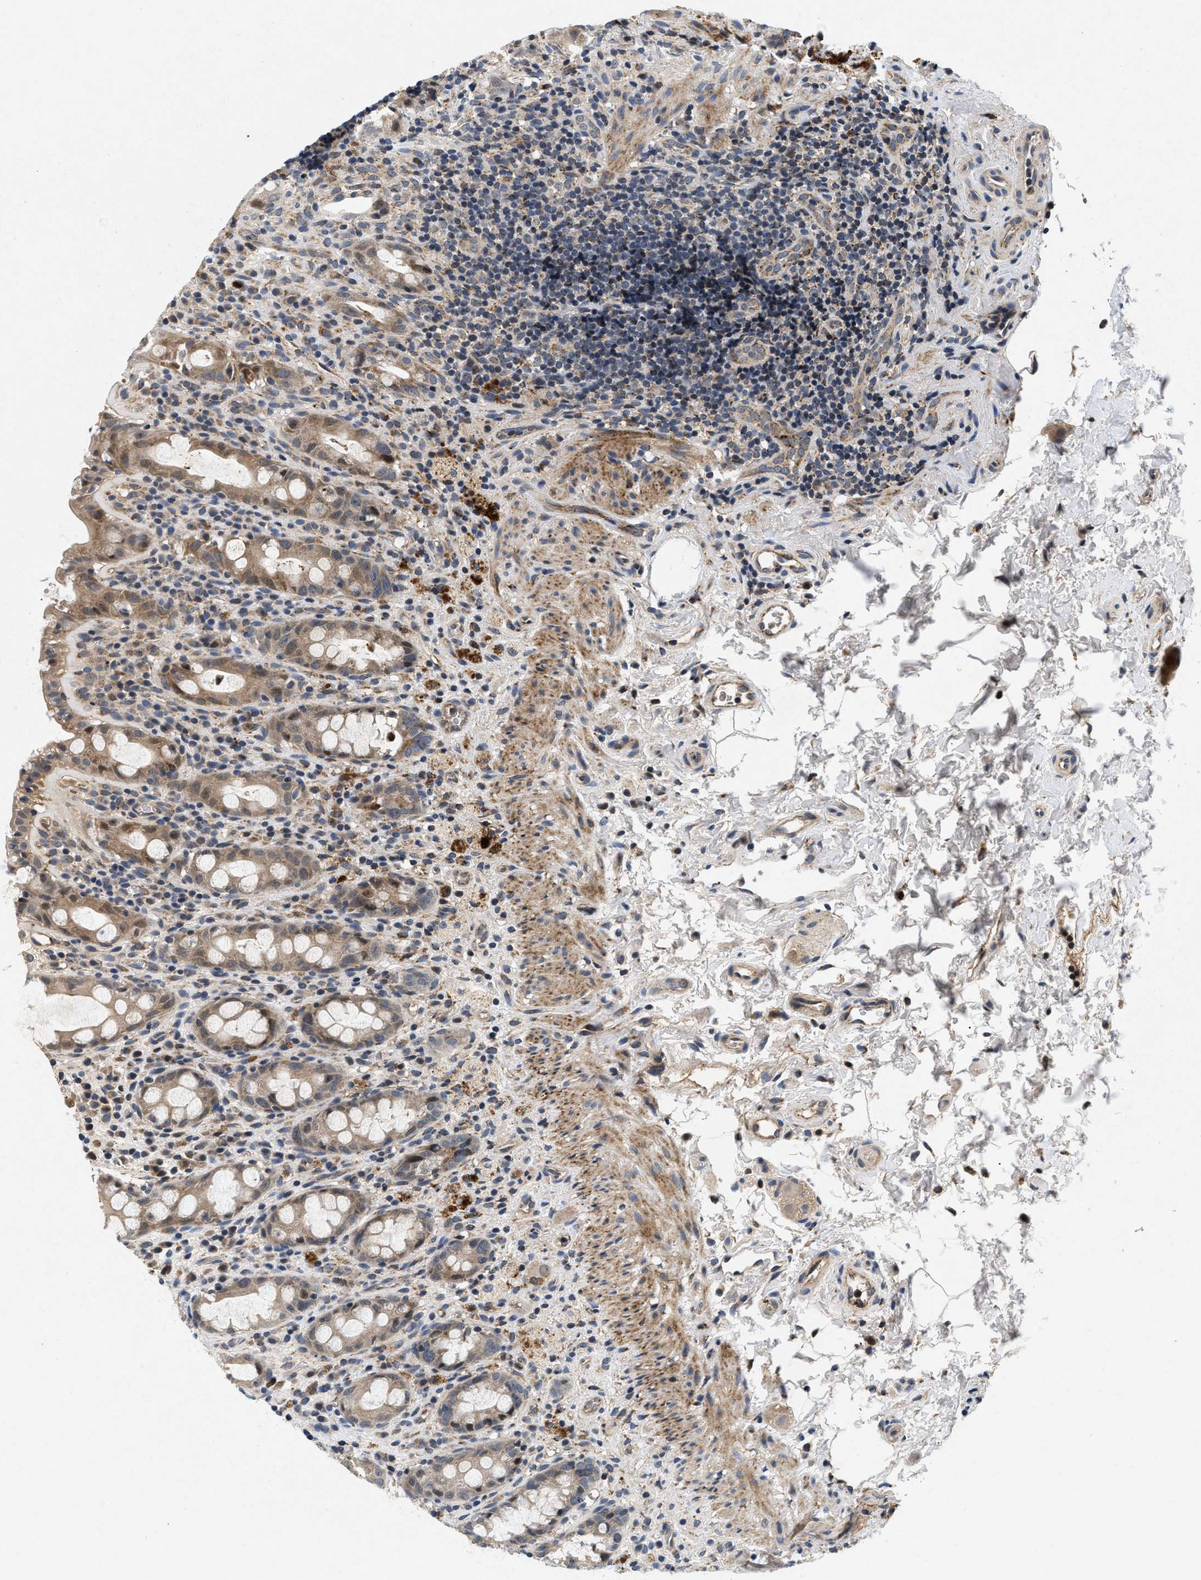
{"staining": {"intensity": "moderate", "quantity": ">75%", "location": "cytoplasmic/membranous"}, "tissue": "rectum", "cell_type": "Glandular cells", "image_type": "normal", "snomed": [{"axis": "morphology", "description": "Normal tissue, NOS"}, {"axis": "topography", "description": "Rectum"}], "caption": "Glandular cells demonstrate medium levels of moderate cytoplasmic/membranous positivity in about >75% of cells in benign human rectum.", "gene": "PDP1", "patient": {"sex": "male", "age": 44}}